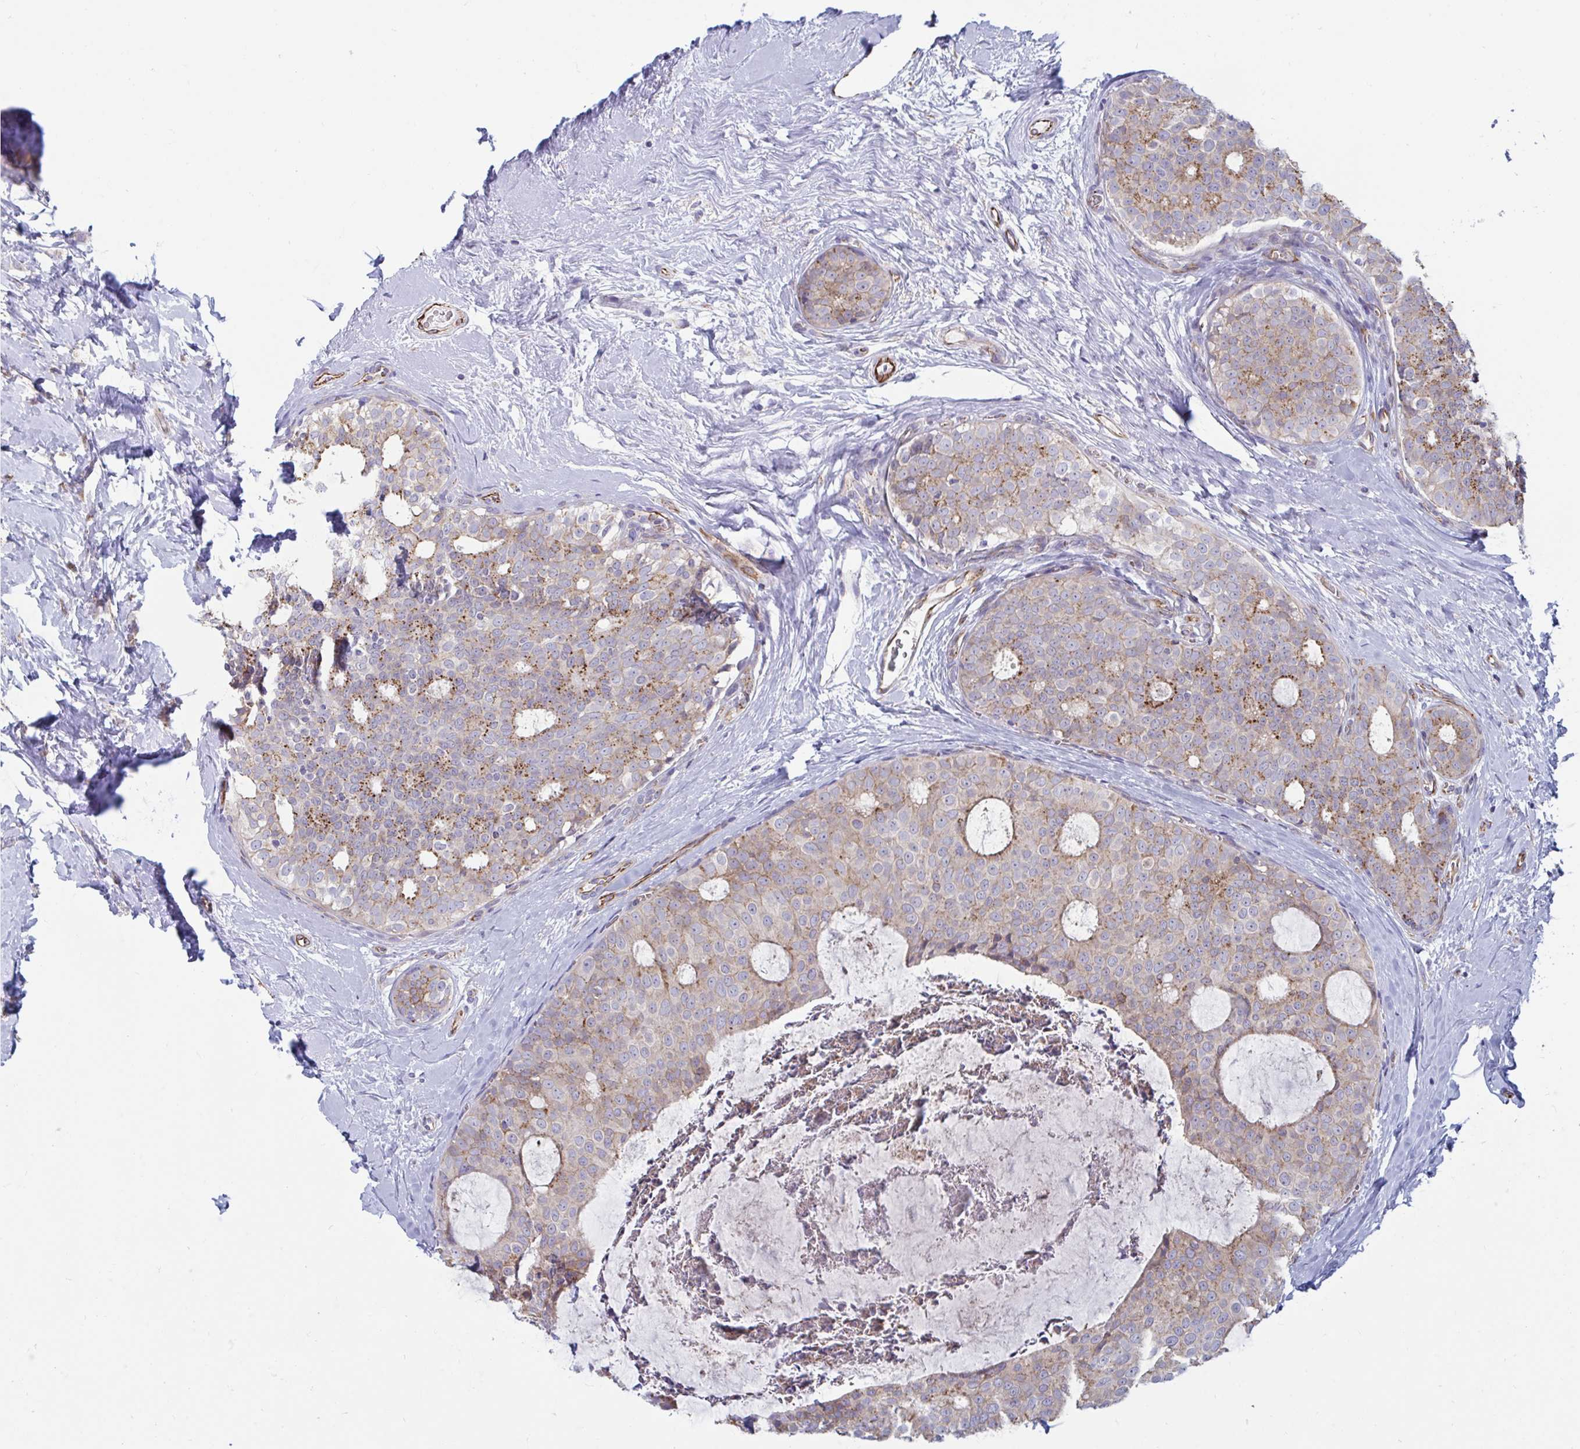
{"staining": {"intensity": "moderate", "quantity": ">75%", "location": "cytoplasmic/membranous"}, "tissue": "breast cancer", "cell_type": "Tumor cells", "image_type": "cancer", "snomed": [{"axis": "morphology", "description": "Duct carcinoma"}, {"axis": "topography", "description": "Breast"}], "caption": "Human breast invasive ductal carcinoma stained with a protein marker shows moderate staining in tumor cells.", "gene": "SLC9A6", "patient": {"sex": "female", "age": 45}}